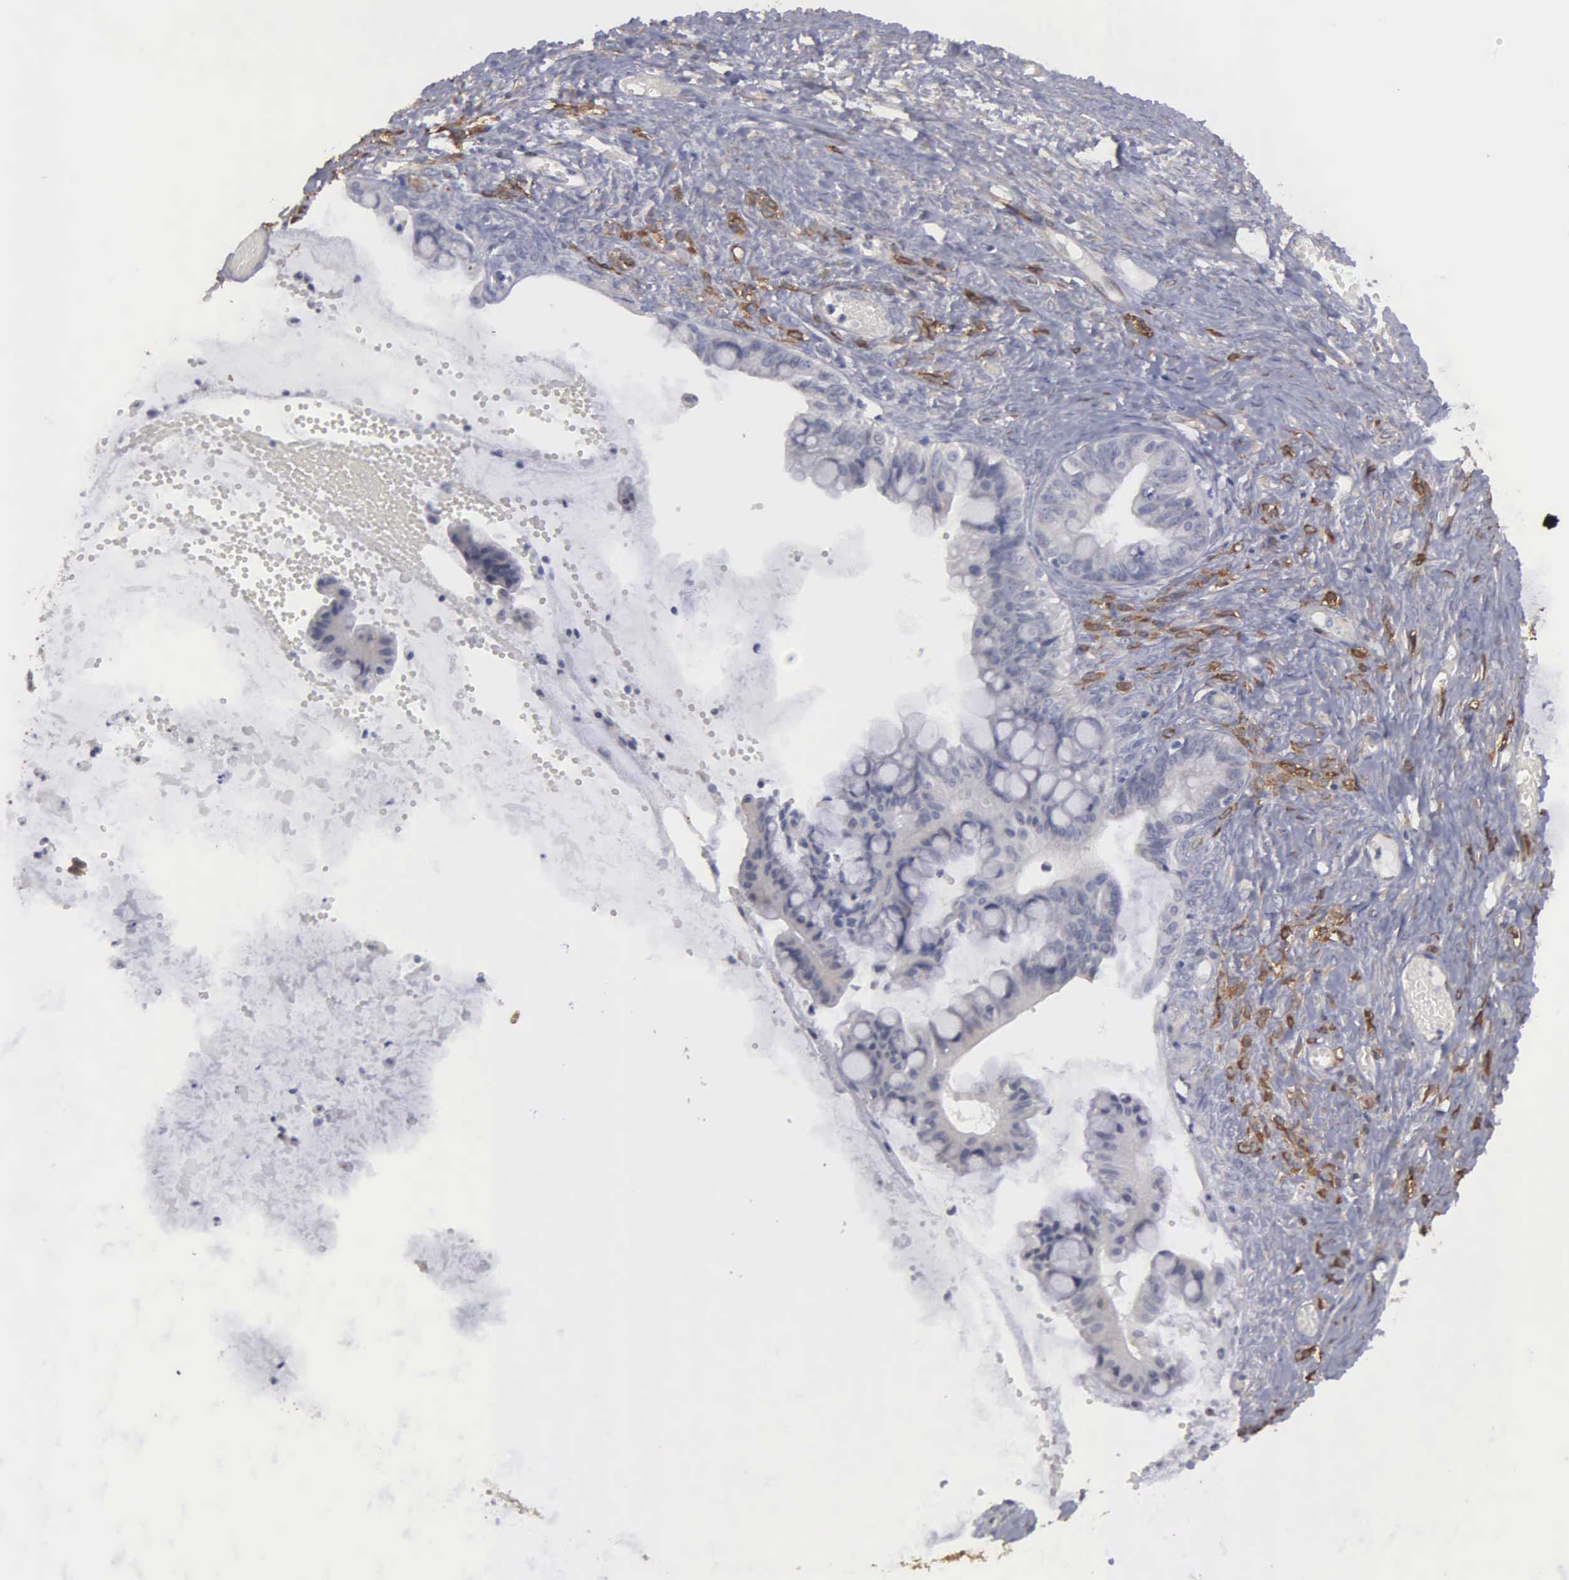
{"staining": {"intensity": "negative", "quantity": "none", "location": "none"}, "tissue": "ovarian cancer", "cell_type": "Tumor cells", "image_type": "cancer", "snomed": [{"axis": "morphology", "description": "Cystadenocarcinoma, mucinous, NOS"}, {"axis": "topography", "description": "Ovary"}], "caption": "Ovarian cancer (mucinous cystadenocarcinoma) was stained to show a protein in brown. There is no significant expression in tumor cells.", "gene": "LIN52", "patient": {"sex": "female", "age": 57}}